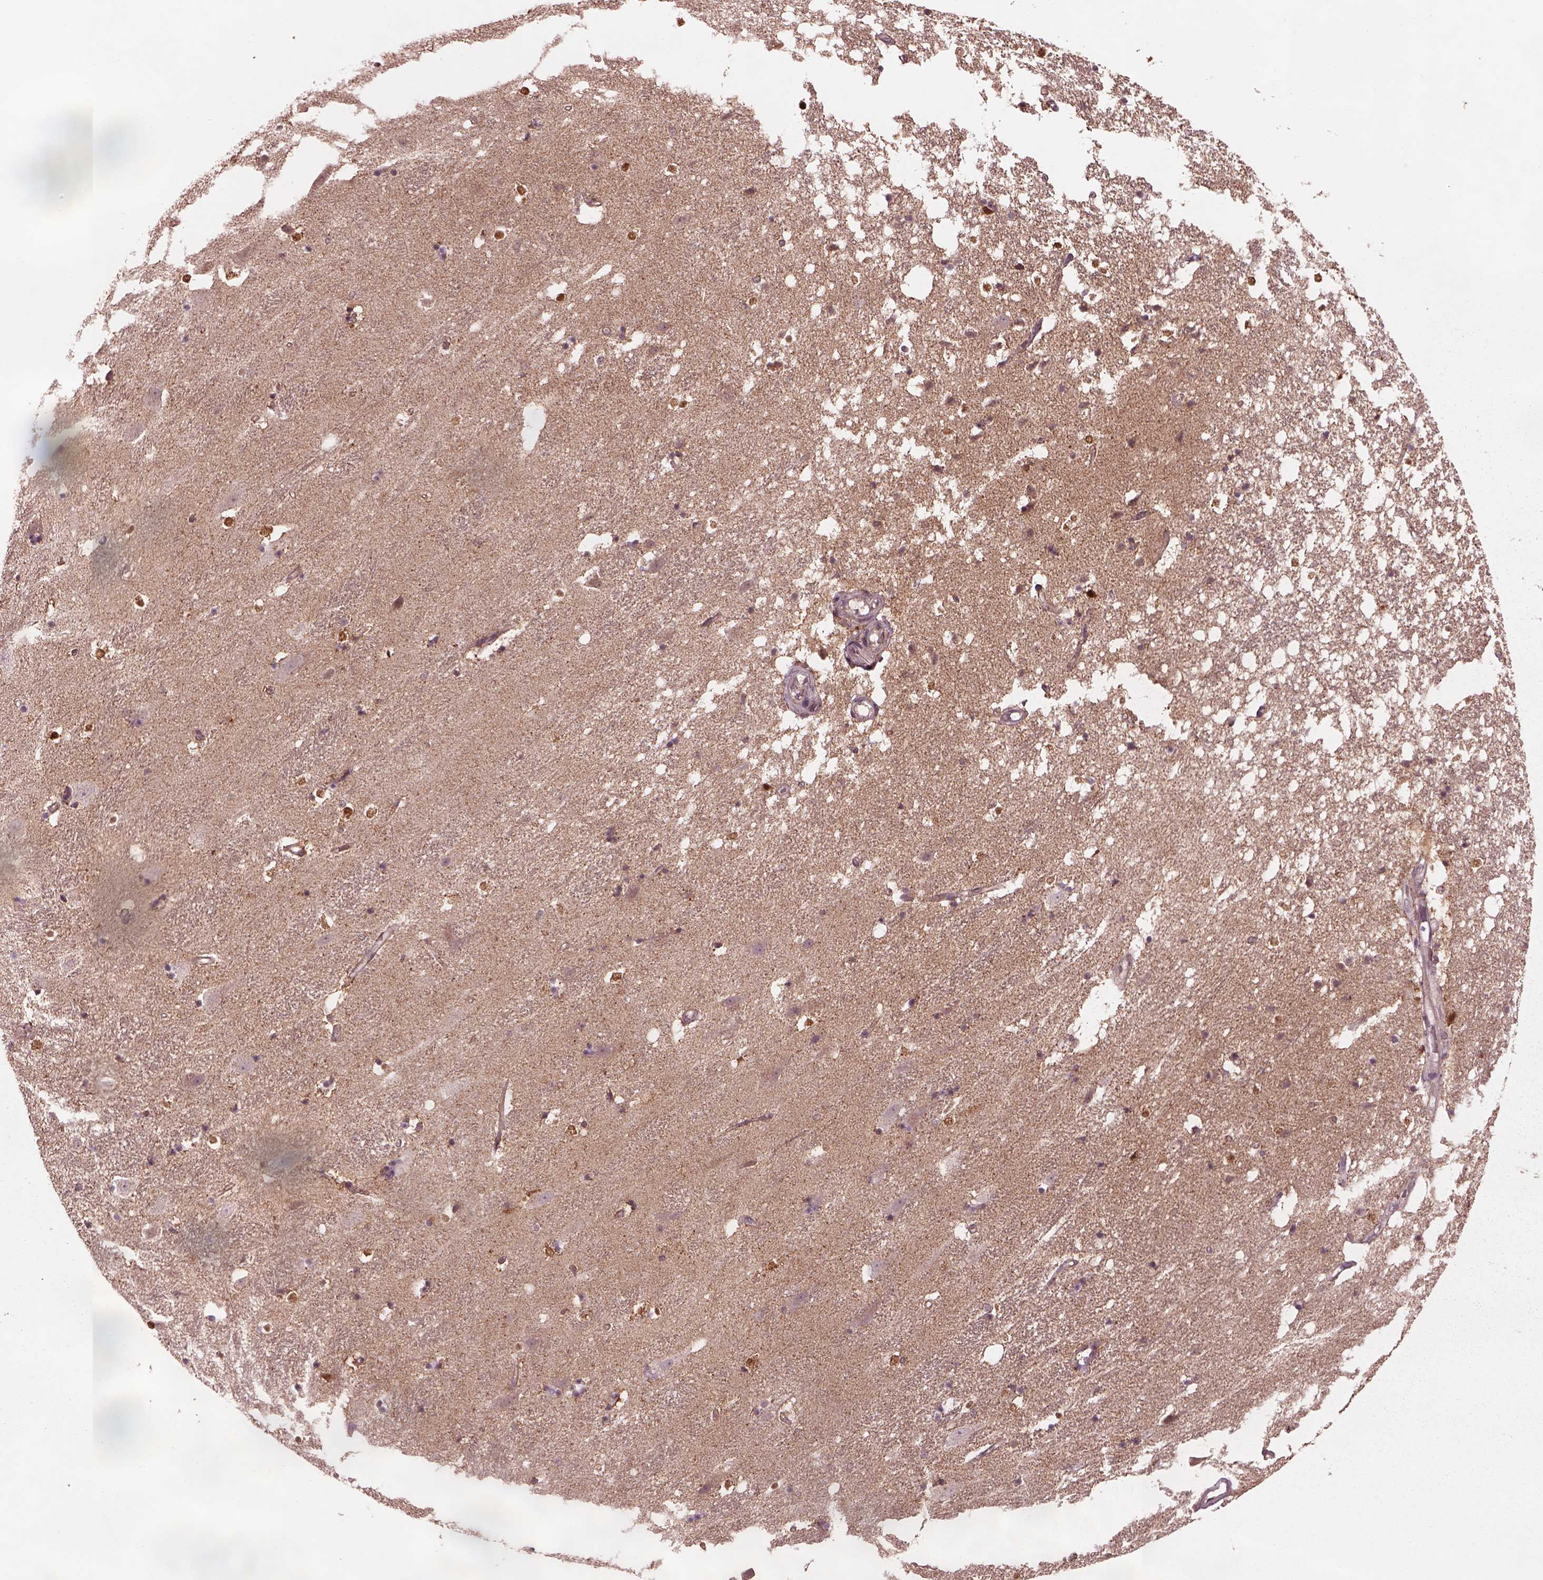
{"staining": {"intensity": "strong", "quantity": ">75%", "location": "nuclear"}, "tissue": "hippocampus", "cell_type": "Glial cells", "image_type": "normal", "snomed": [{"axis": "morphology", "description": "Normal tissue, NOS"}, {"axis": "topography", "description": "Hippocampus"}], "caption": "IHC histopathology image of unremarkable hippocampus stained for a protein (brown), which demonstrates high levels of strong nuclear positivity in about >75% of glial cells.", "gene": "SRI", "patient": {"sex": "male", "age": 49}}